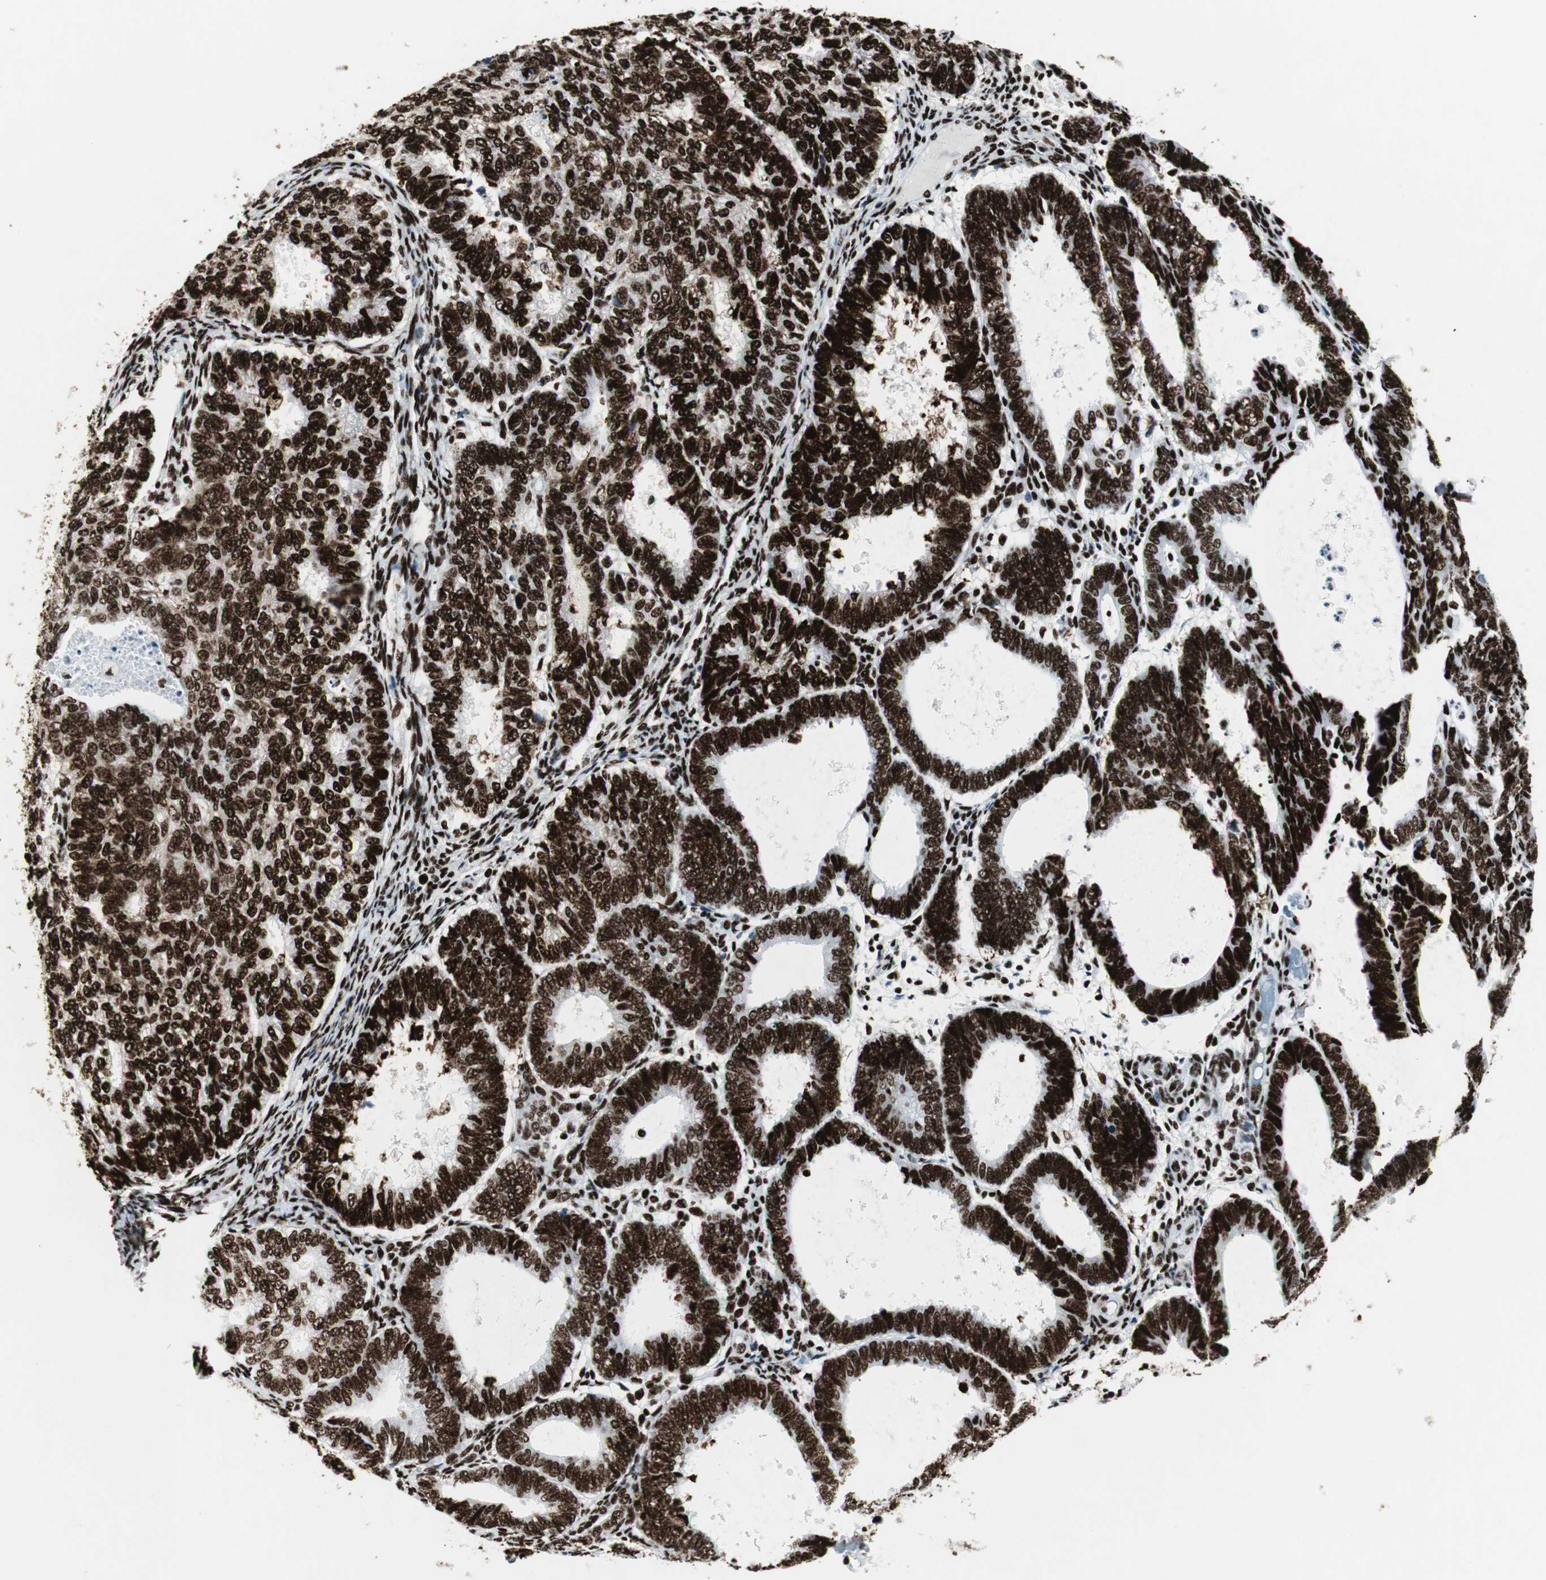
{"staining": {"intensity": "strong", "quantity": ">75%", "location": "nuclear"}, "tissue": "endometrial cancer", "cell_type": "Tumor cells", "image_type": "cancer", "snomed": [{"axis": "morphology", "description": "Adenocarcinoma, NOS"}, {"axis": "topography", "description": "Uterus"}], "caption": "Endometrial adenocarcinoma stained with DAB immunohistochemistry demonstrates high levels of strong nuclear staining in about >75% of tumor cells.", "gene": "NCL", "patient": {"sex": "female", "age": 60}}